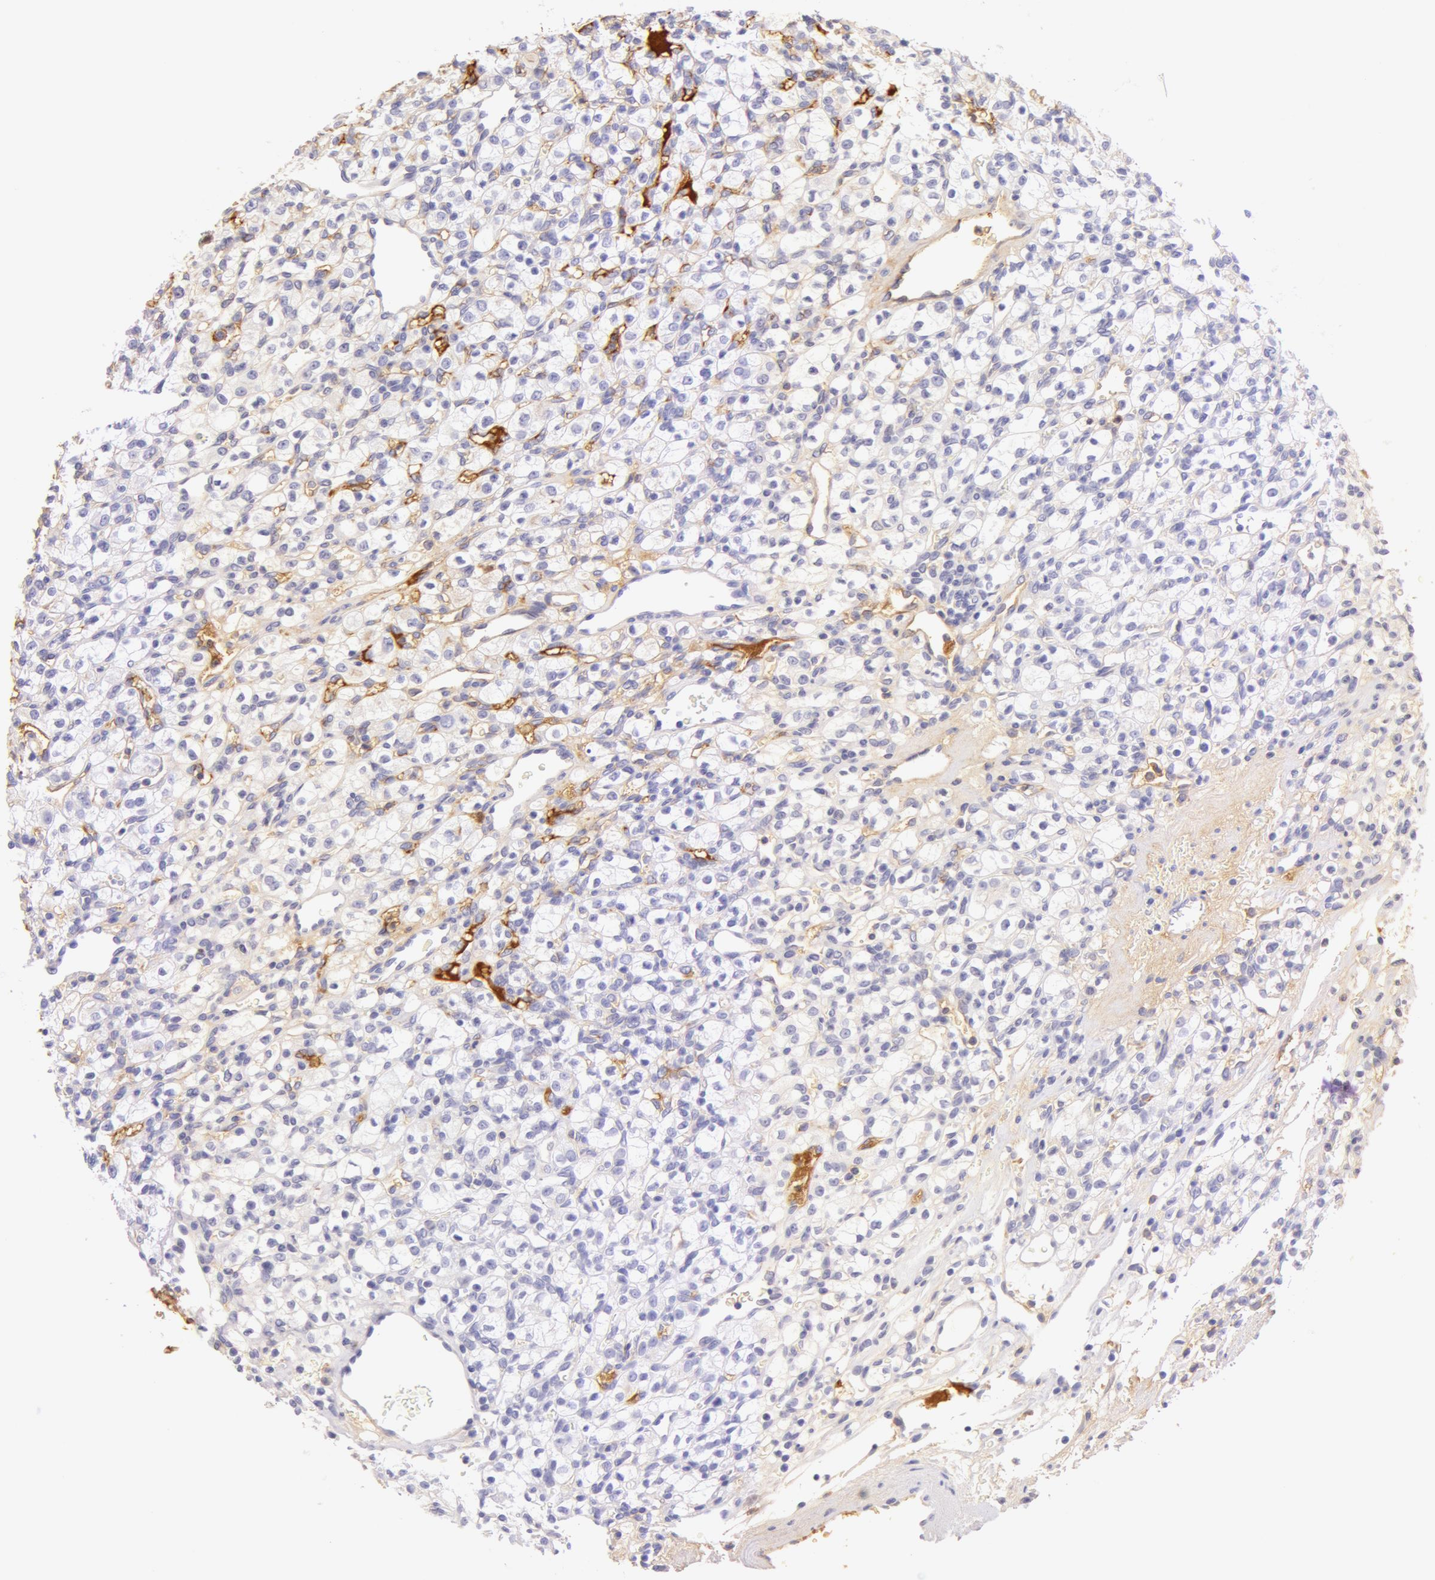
{"staining": {"intensity": "negative", "quantity": "none", "location": "none"}, "tissue": "renal cancer", "cell_type": "Tumor cells", "image_type": "cancer", "snomed": [{"axis": "morphology", "description": "Adenocarcinoma, NOS"}, {"axis": "topography", "description": "Kidney"}], "caption": "This is an immunohistochemistry histopathology image of renal cancer. There is no positivity in tumor cells.", "gene": "AHSG", "patient": {"sex": "female", "age": 62}}